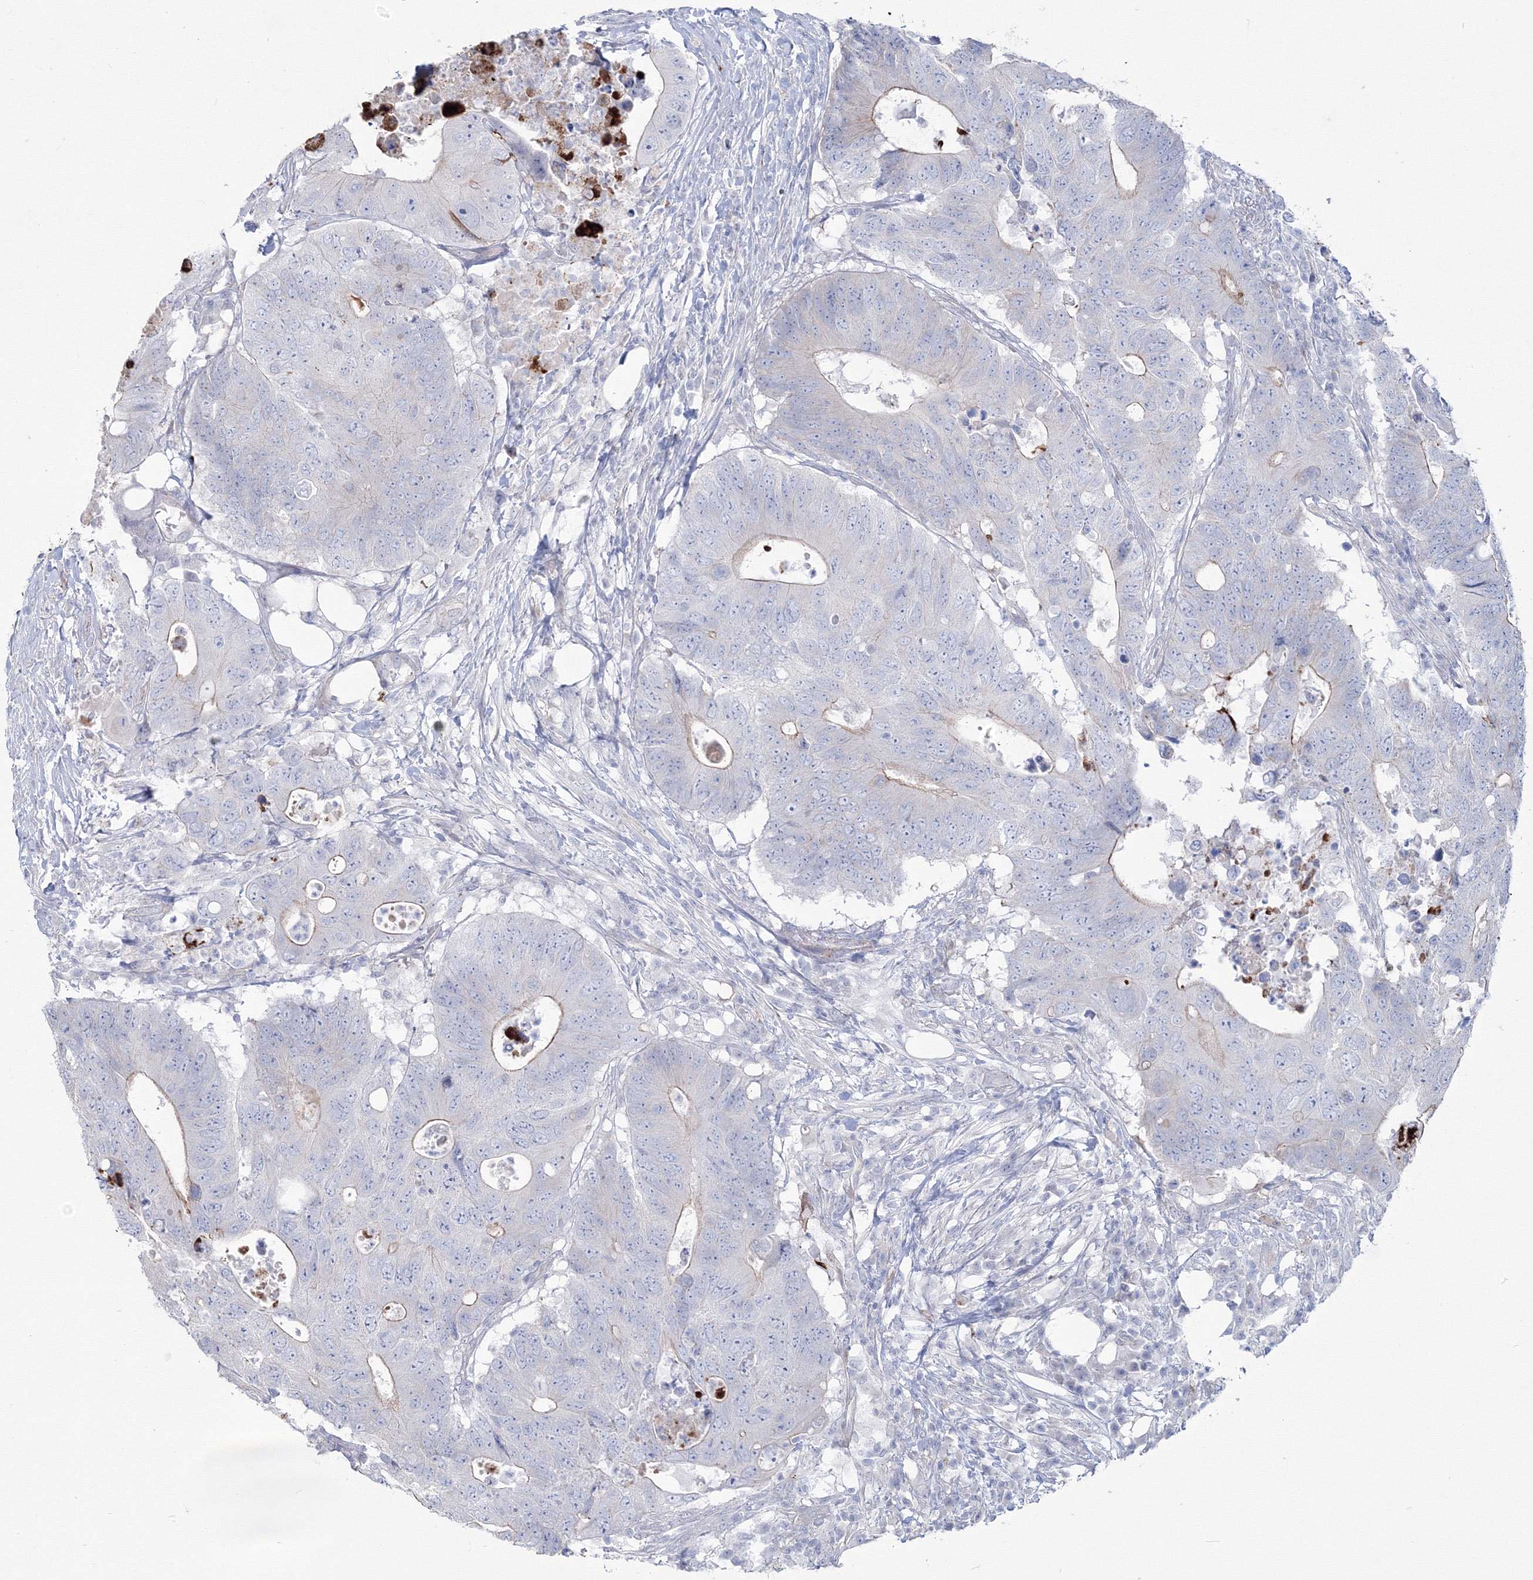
{"staining": {"intensity": "weak", "quantity": "<25%", "location": "cytoplasmic/membranous"}, "tissue": "colorectal cancer", "cell_type": "Tumor cells", "image_type": "cancer", "snomed": [{"axis": "morphology", "description": "Adenocarcinoma, NOS"}, {"axis": "topography", "description": "Colon"}], "caption": "Tumor cells show no significant protein staining in adenocarcinoma (colorectal).", "gene": "HYAL2", "patient": {"sex": "male", "age": 71}}